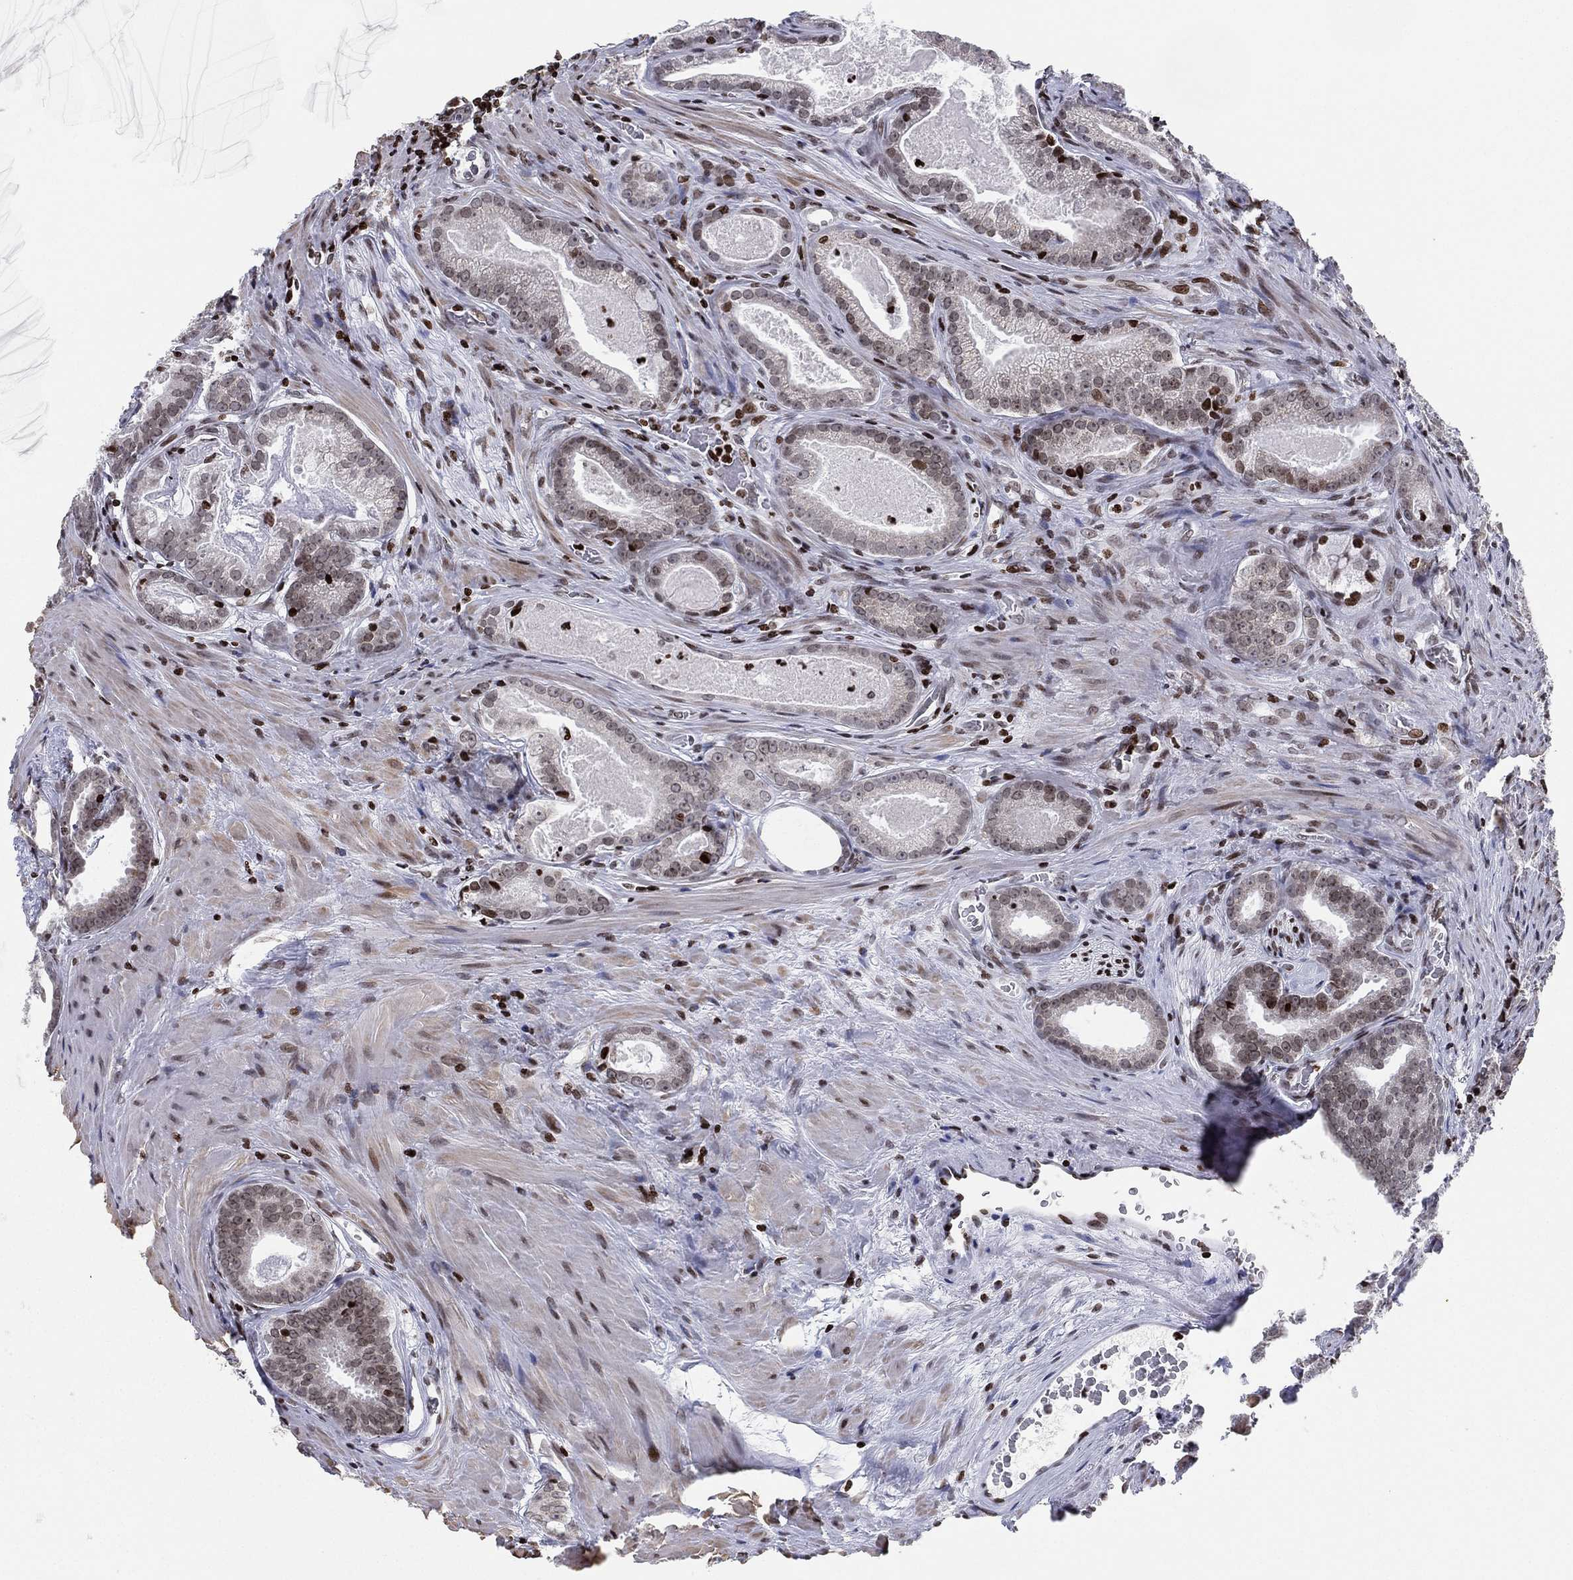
{"staining": {"intensity": "strong", "quantity": "<25%", "location": "nuclear"}, "tissue": "prostate cancer", "cell_type": "Tumor cells", "image_type": "cancer", "snomed": [{"axis": "morphology", "description": "Adenocarcinoma, NOS"}, {"axis": "topography", "description": "Prostate"}], "caption": "Protein staining of prostate cancer tissue reveals strong nuclear expression in approximately <25% of tumor cells.", "gene": "MFSD14A", "patient": {"sex": "male", "age": 61}}